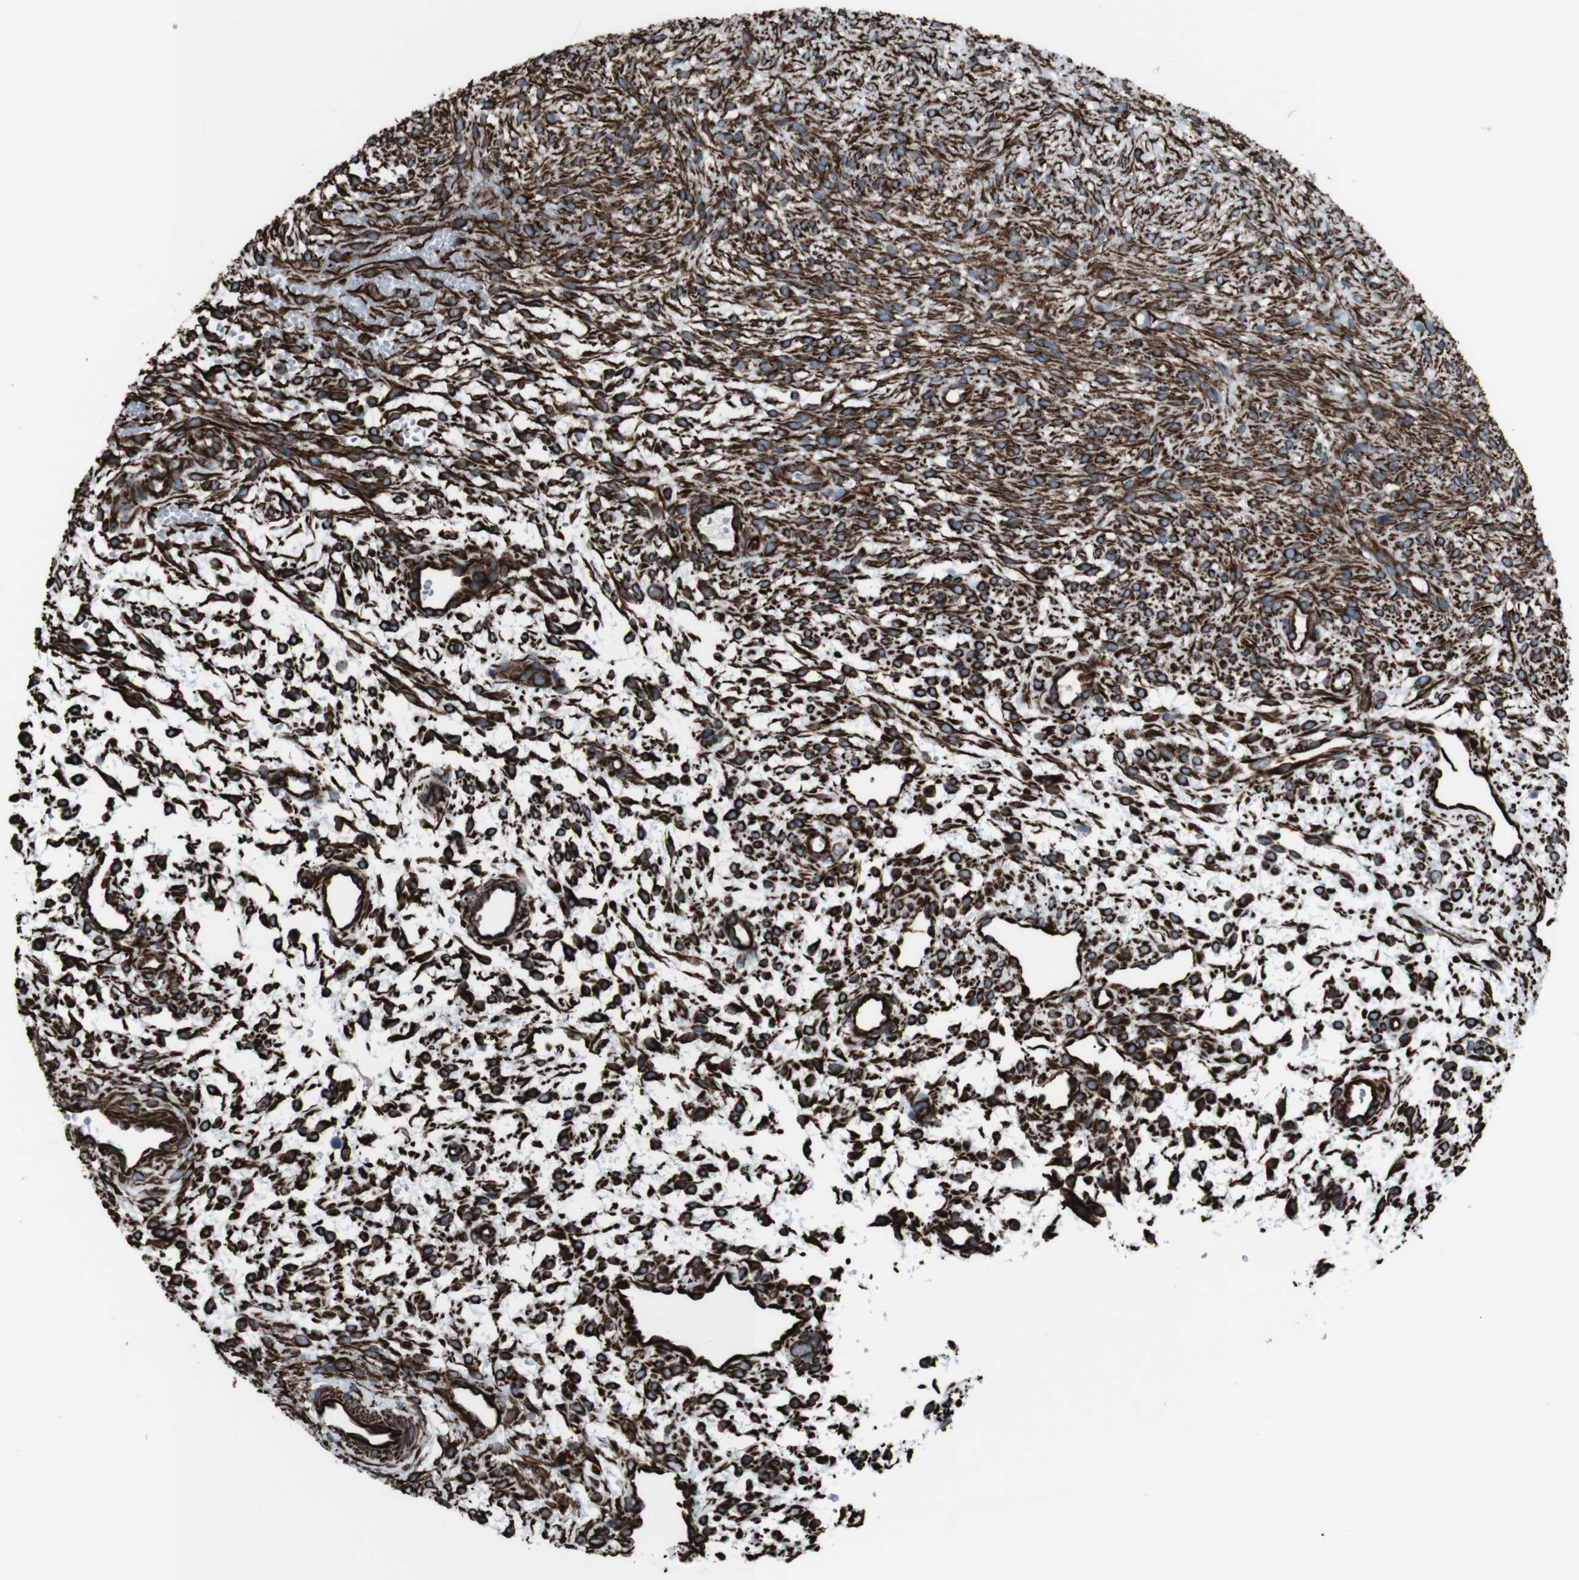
{"staining": {"intensity": "strong", "quantity": ">75%", "location": "cytoplasmic/membranous"}, "tissue": "ovary", "cell_type": "Ovarian stroma cells", "image_type": "normal", "snomed": [{"axis": "morphology", "description": "Normal tissue, NOS"}, {"axis": "morphology", "description": "Cyst, NOS"}, {"axis": "topography", "description": "Ovary"}], "caption": "Human ovary stained for a protein (brown) displays strong cytoplasmic/membranous positive staining in approximately >75% of ovarian stroma cells.", "gene": "ZDHHC6", "patient": {"sex": "female", "age": 18}}